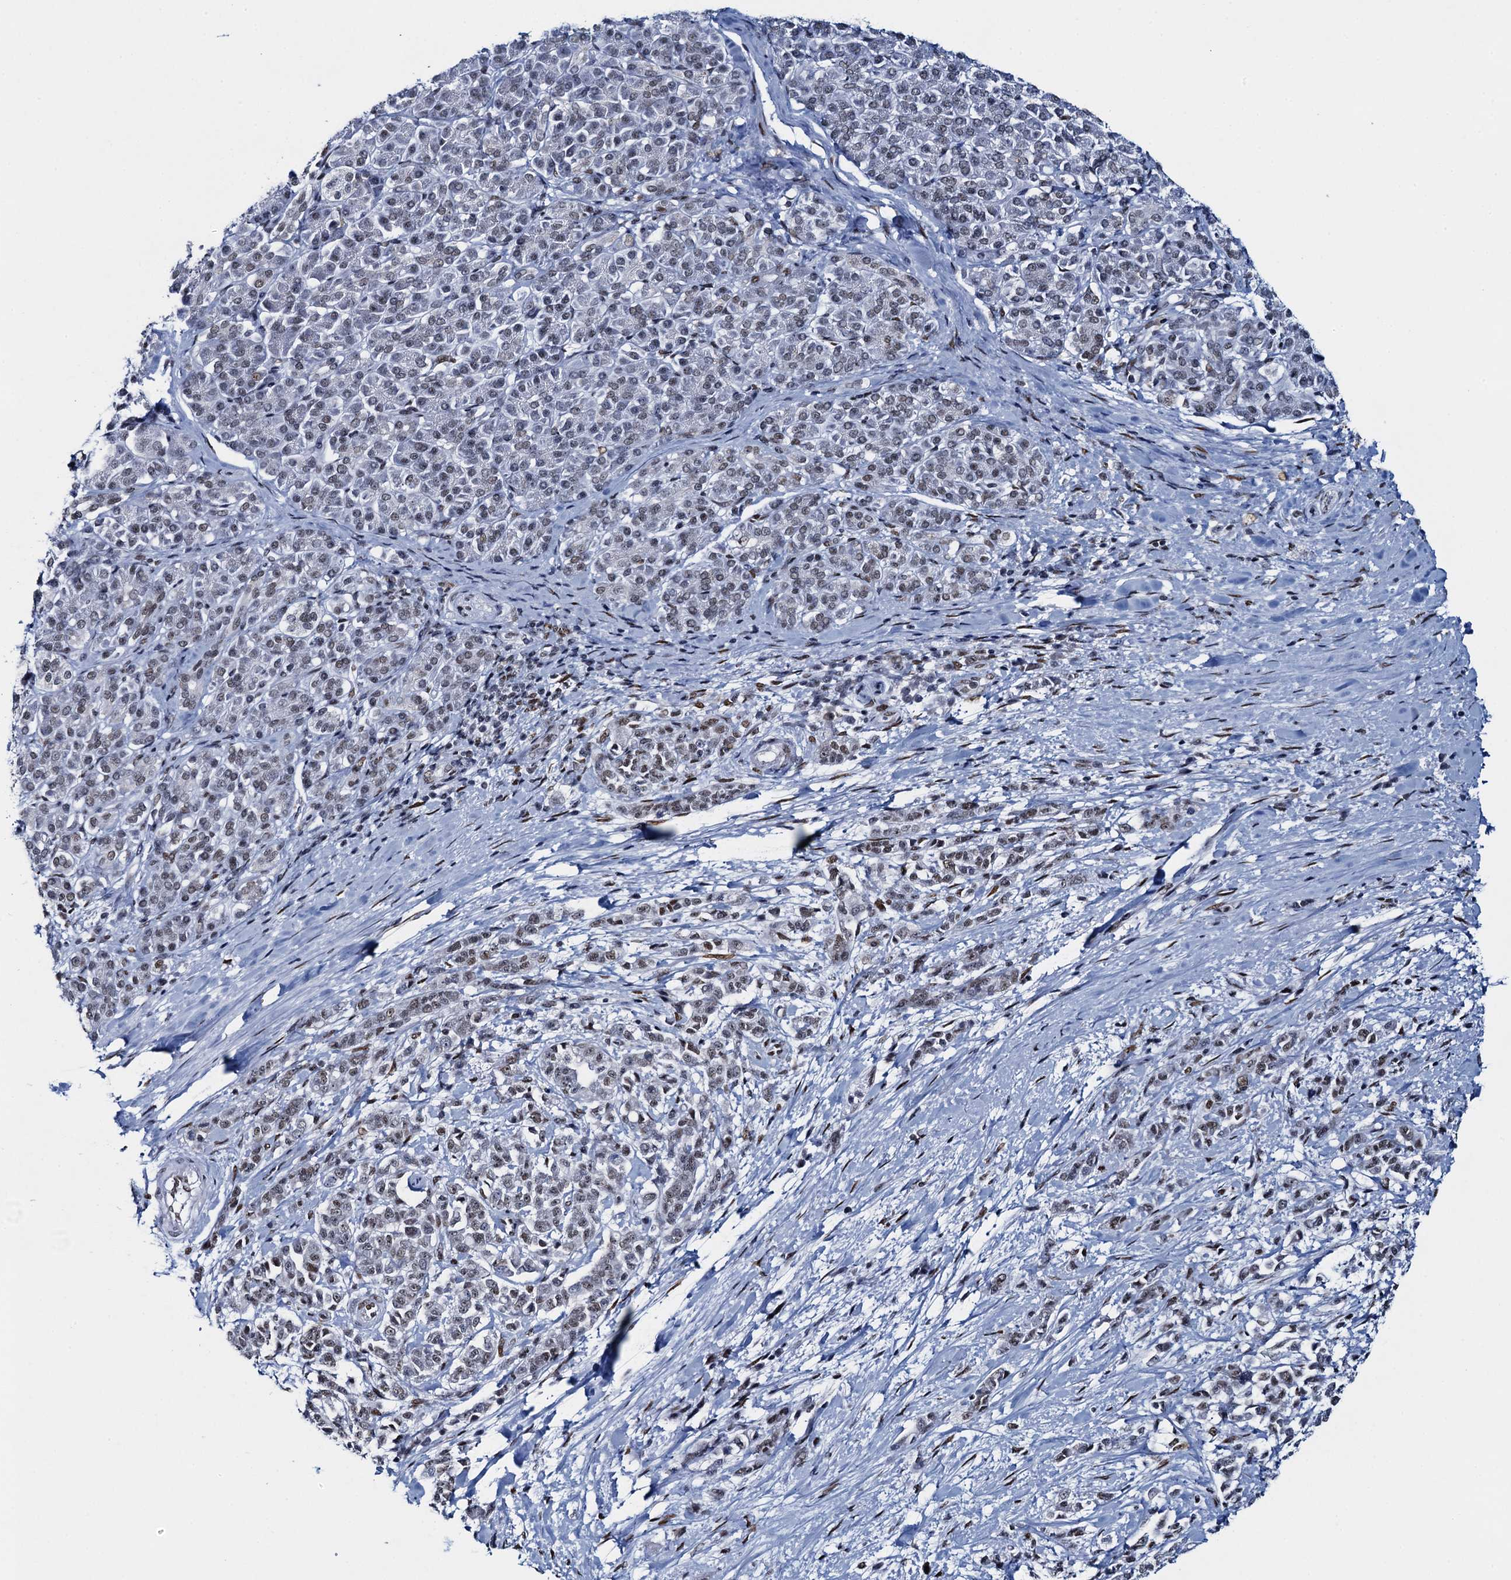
{"staining": {"intensity": "weak", "quantity": "25%-75%", "location": "nuclear"}, "tissue": "pancreatic cancer", "cell_type": "Tumor cells", "image_type": "cancer", "snomed": [{"axis": "morphology", "description": "Normal tissue, NOS"}, {"axis": "morphology", "description": "Adenocarcinoma, NOS"}, {"axis": "topography", "description": "Pancreas"}], "caption": "Weak nuclear positivity is seen in about 25%-75% of tumor cells in pancreatic cancer.", "gene": "HNRNPUL2", "patient": {"sex": "female", "age": 64}}